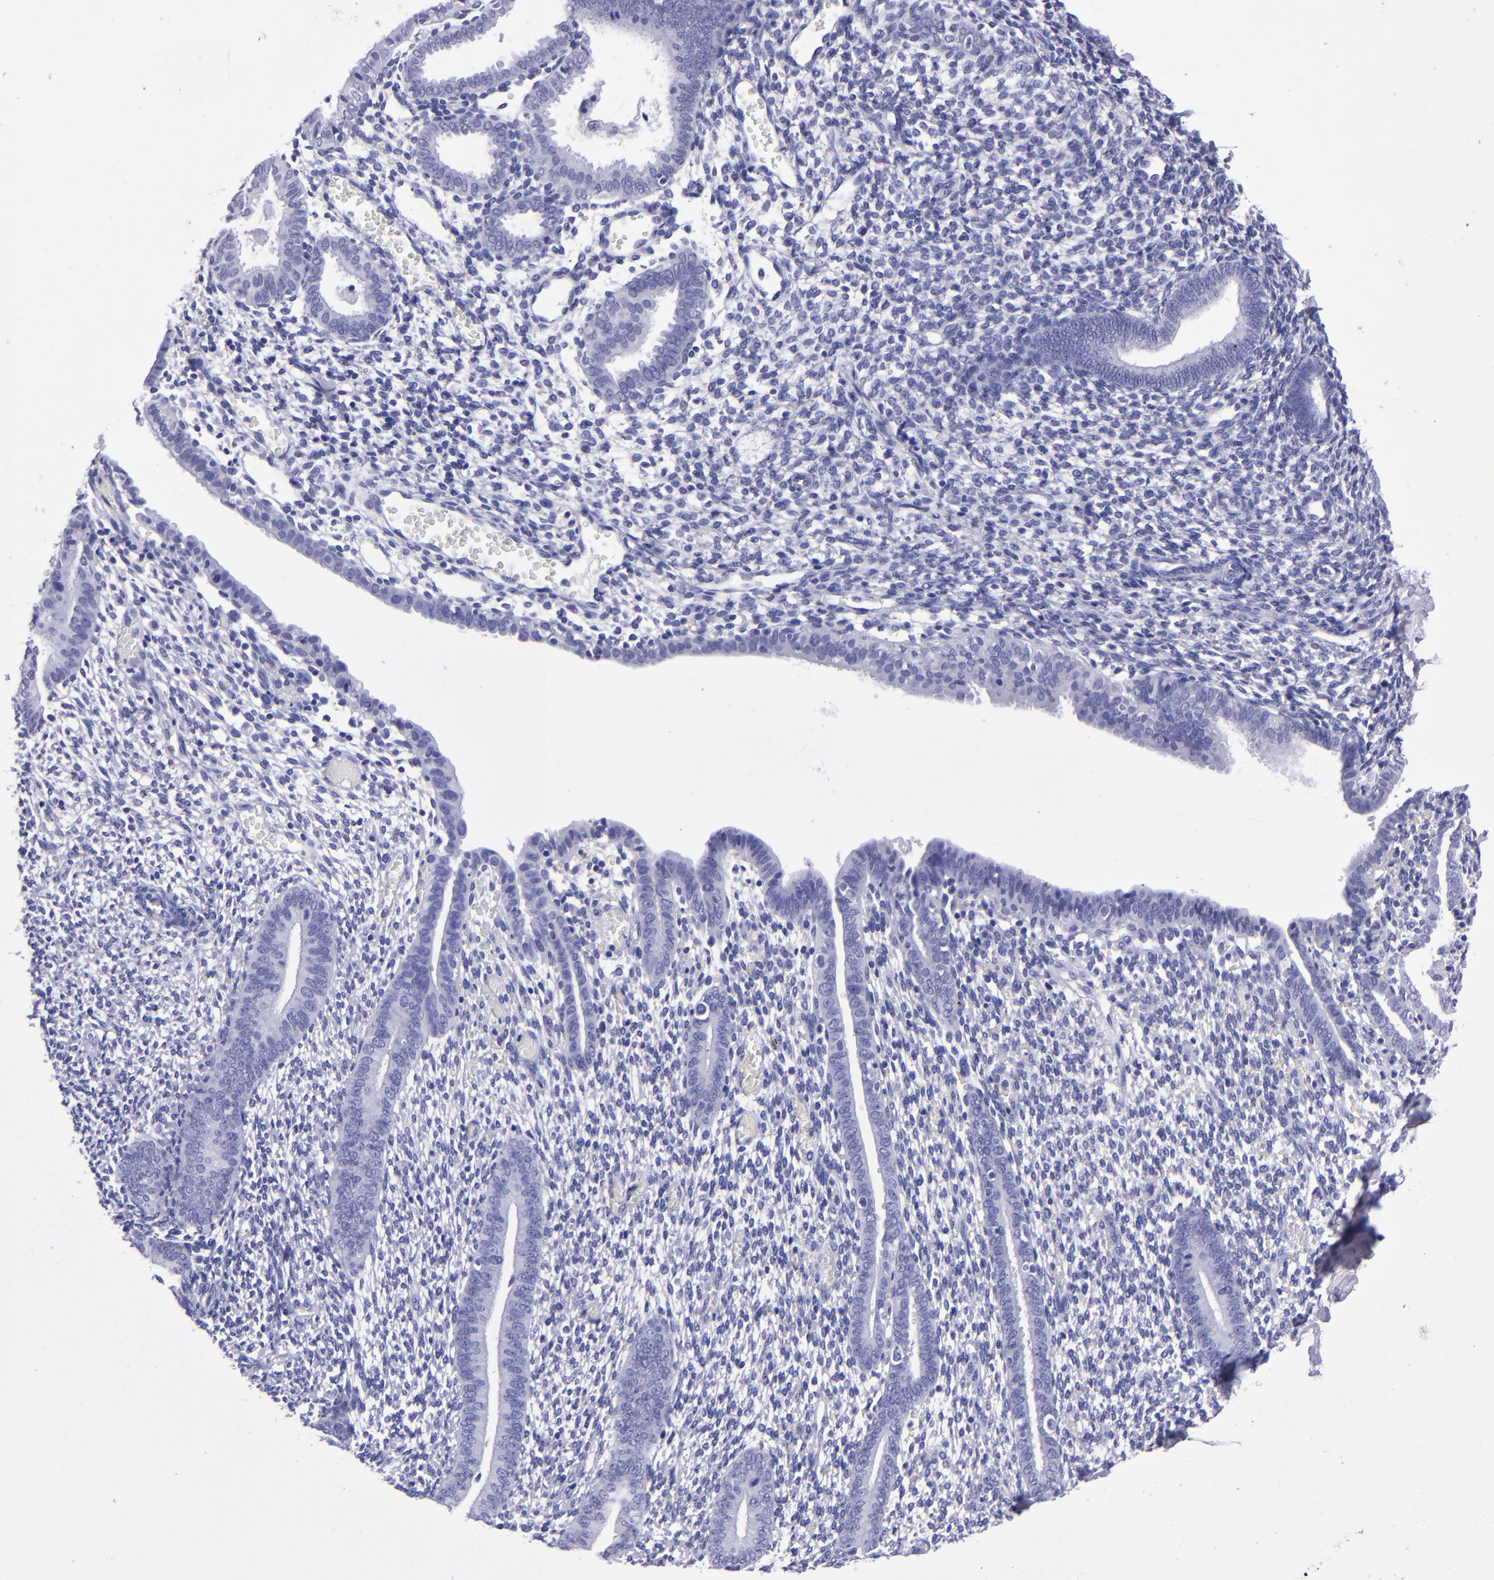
{"staining": {"intensity": "negative", "quantity": "none", "location": "none"}, "tissue": "endometrium", "cell_type": "Cells in endometrial stroma", "image_type": "normal", "snomed": [{"axis": "morphology", "description": "Normal tissue, NOS"}, {"axis": "topography", "description": "Smooth muscle"}, {"axis": "topography", "description": "Endometrium"}], "caption": "High power microscopy photomicrograph of an immunohistochemistry photomicrograph of benign endometrium, revealing no significant expression in cells in endometrial stroma.", "gene": "TYRP1", "patient": {"sex": "female", "age": 57}}